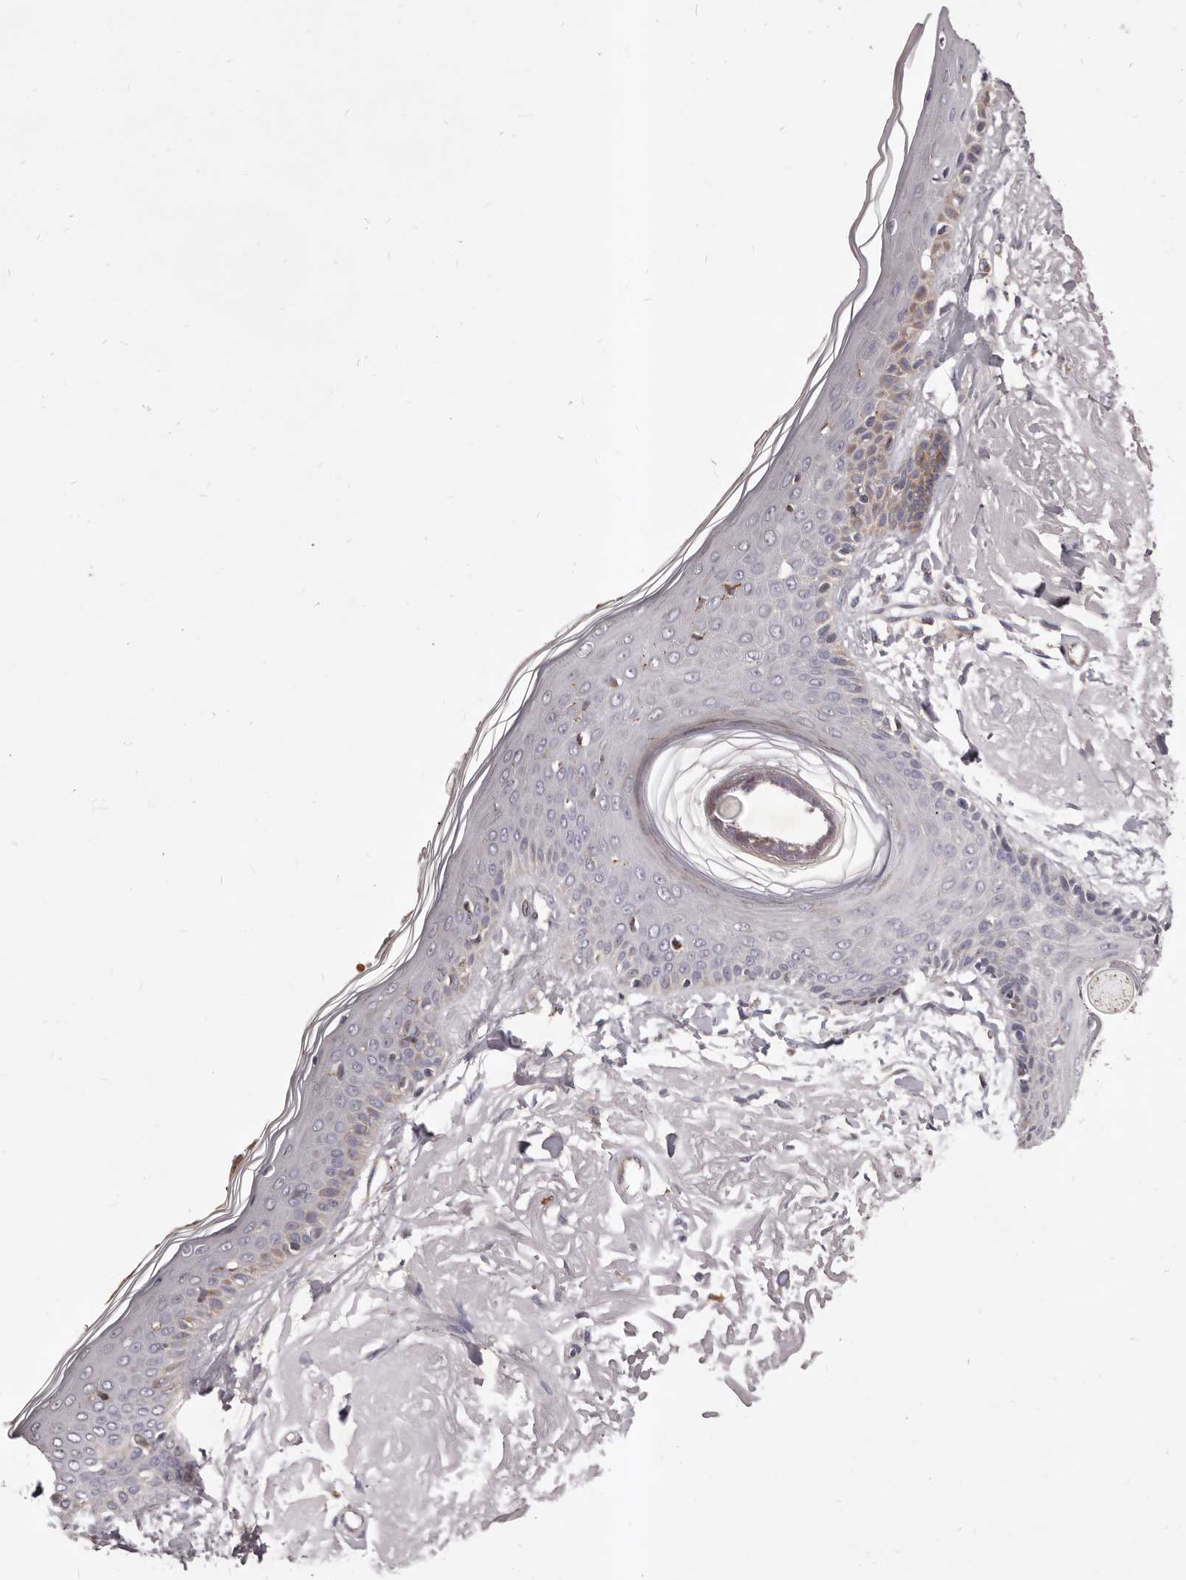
{"staining": {"intensity": "negative", "quantity": "none", "location": "none"}, "tissue": "skin", "cell_type": "Fibroblasts", "image_type": "normal", "snomed": [{"axis": "morphology", "description": "Normal tissue, NOS"}, {"axis": "topography", "description": "Skin"}, {"axis": "topography", "description": "Skeletal muscle"}], "caption": "The micrograph exhibits no significant expression in fibroblasts of skin. (DAB IHC with hematoxylin counter stain).", "gene": "ALPK1", "patient": {"sex": "male", "age": 83}}